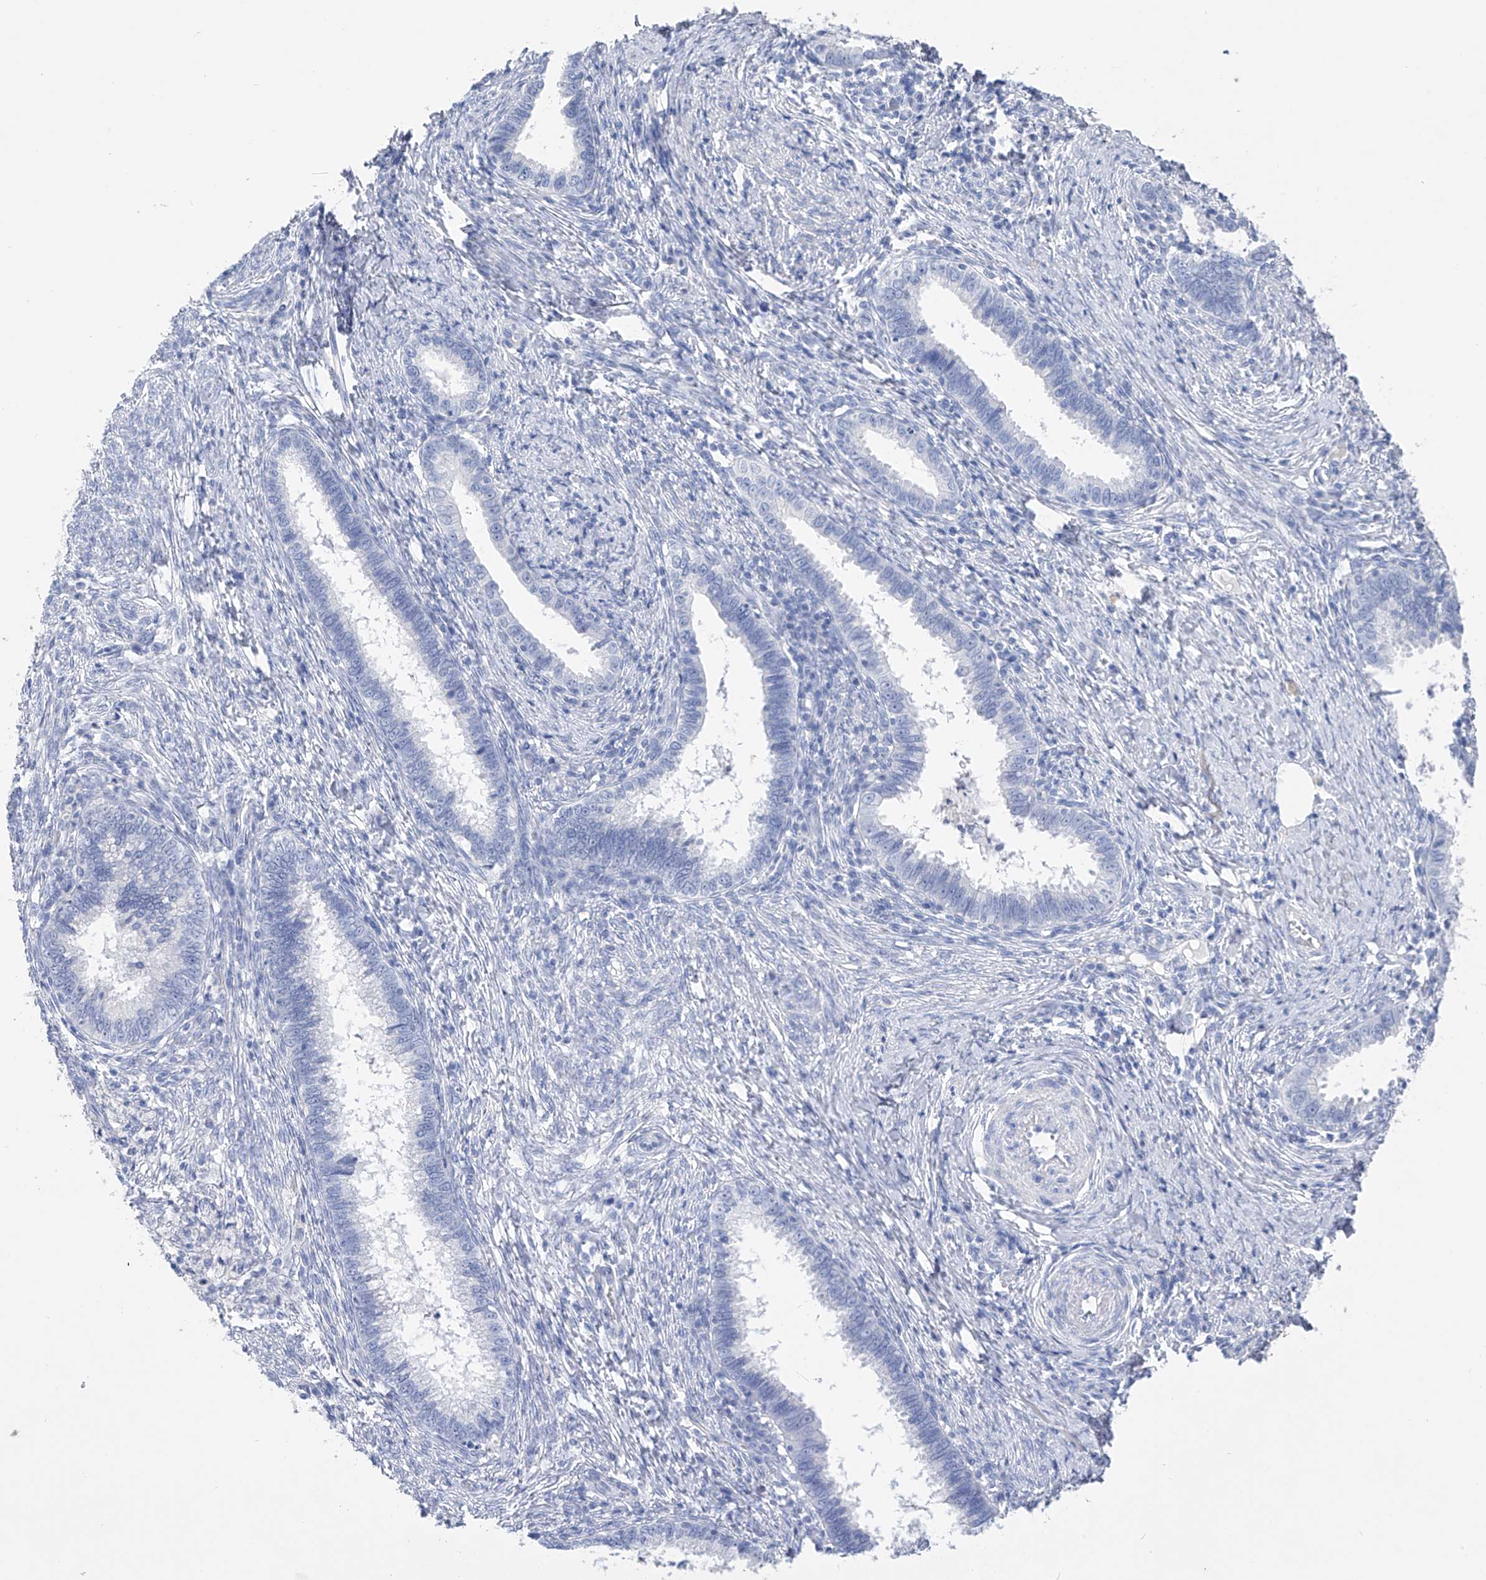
{"staining": {"intensity": "negative", "quantity": "none", "location": "none"}, "tissue": "cervical cancer", "cell_type": "Tumor cells", "image_type": "cancer", "snomed": [{"axis": "morphology", "description": "Adenocarcinoma, NOS"}, {"axis": "topography", "description": "Cervix"}], "caption": "Image shows no significant protein expression in tumor cells of cervical adenocarcinoma. (Stains: DAB (3,3'-diaminobenzidine) immunohistochemistry with hematoxylin counter stain, Microscopy: brightfield microscopy at high magnification).", "gene": "ADRA1A", "patient": {"sex": "female", "age": 36}}